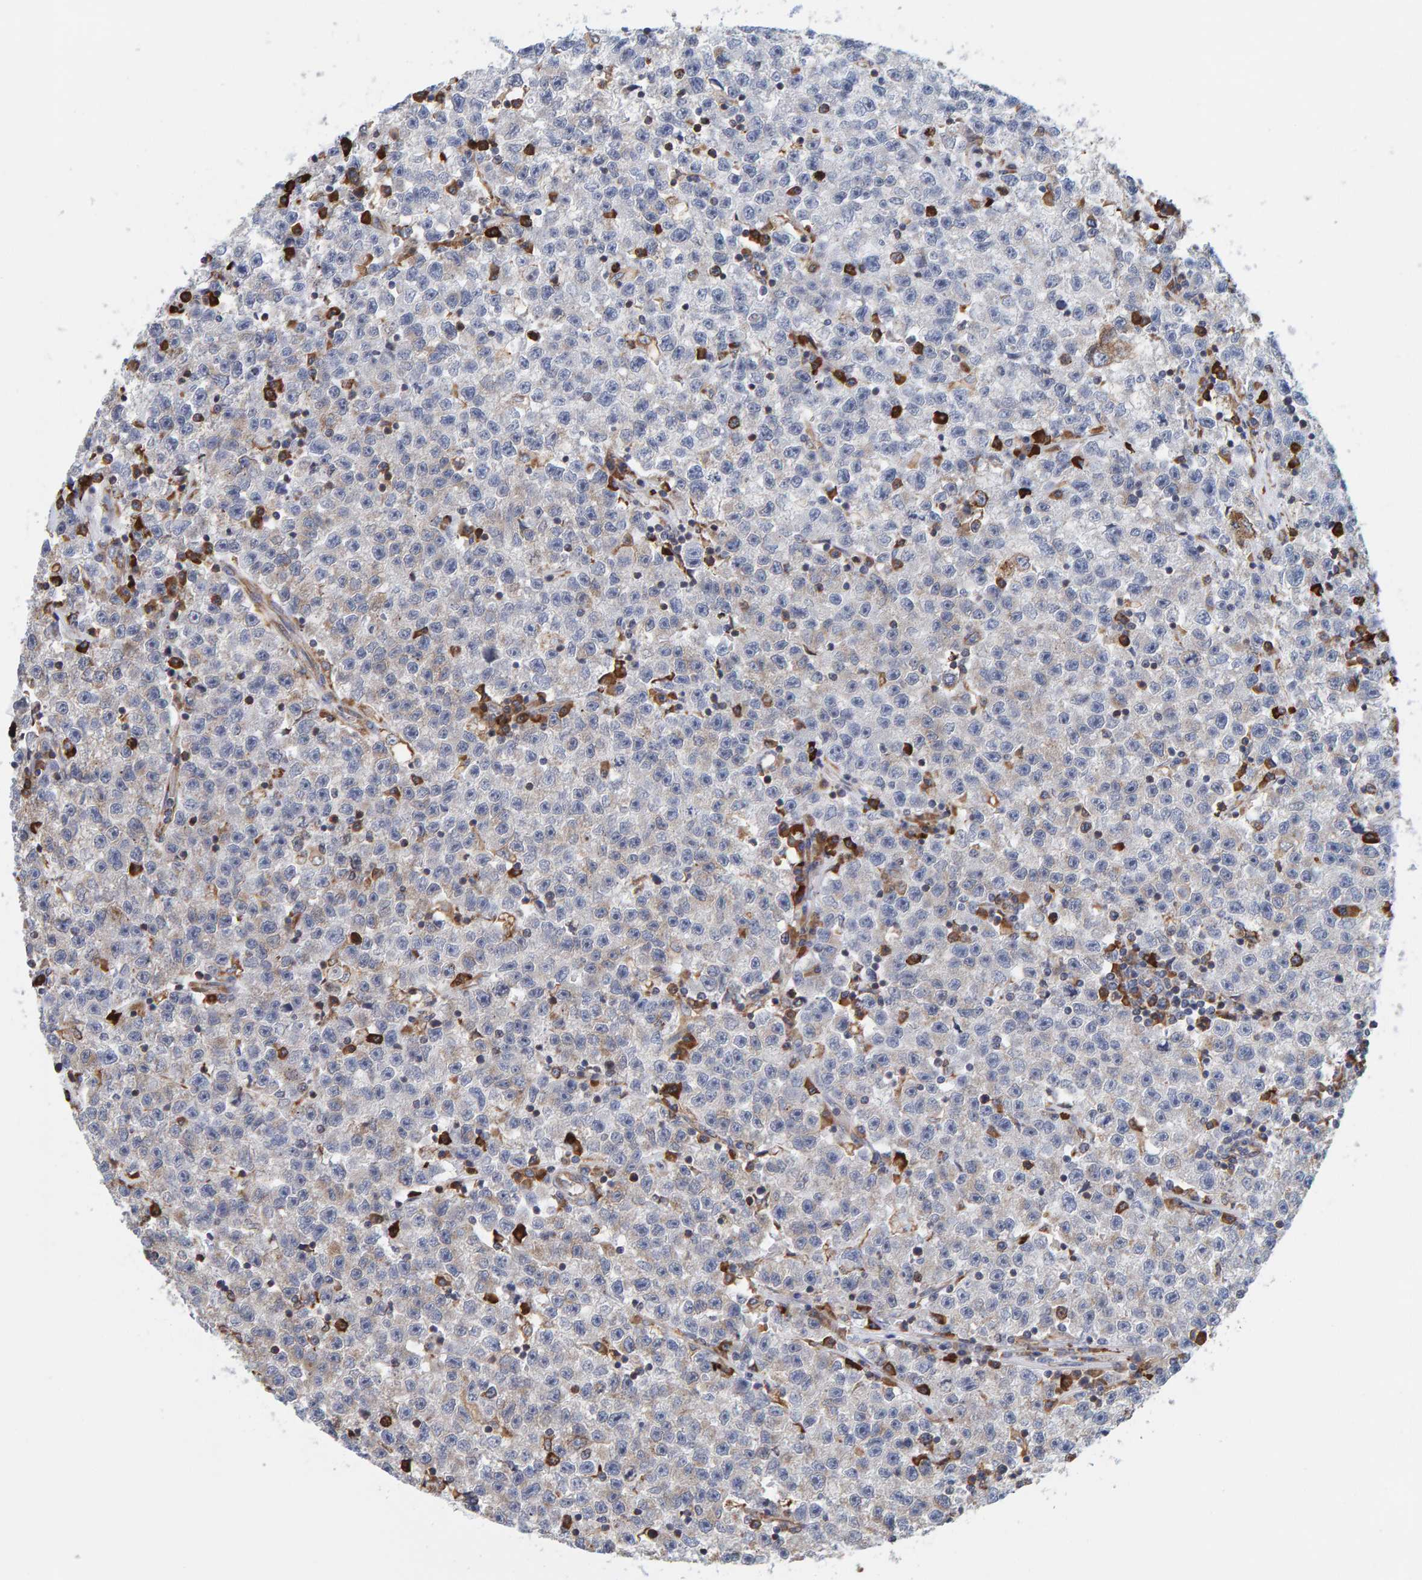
{"staining": {"intensity": "negative", "quantity": "none", "location": "none"}, "tissue": "testis cancer", "cell_type": "Tumor cells", "image_type": "cancer", "snomed": [{"axis": "morphology", "description": "Seminoma, NOS"}, {"axis": "topography", "description": "Testis"}], "caption": "Tumor cells are negative for protein expression in human testis cancer (seminoma). (Stains: DAB immunohistochemistry with hematoxylin counter stain, Microscopy: brightfield microscopy at high magnification).", "gene": "SGPL1", "patient": {"sex": "male", "age": 22}}